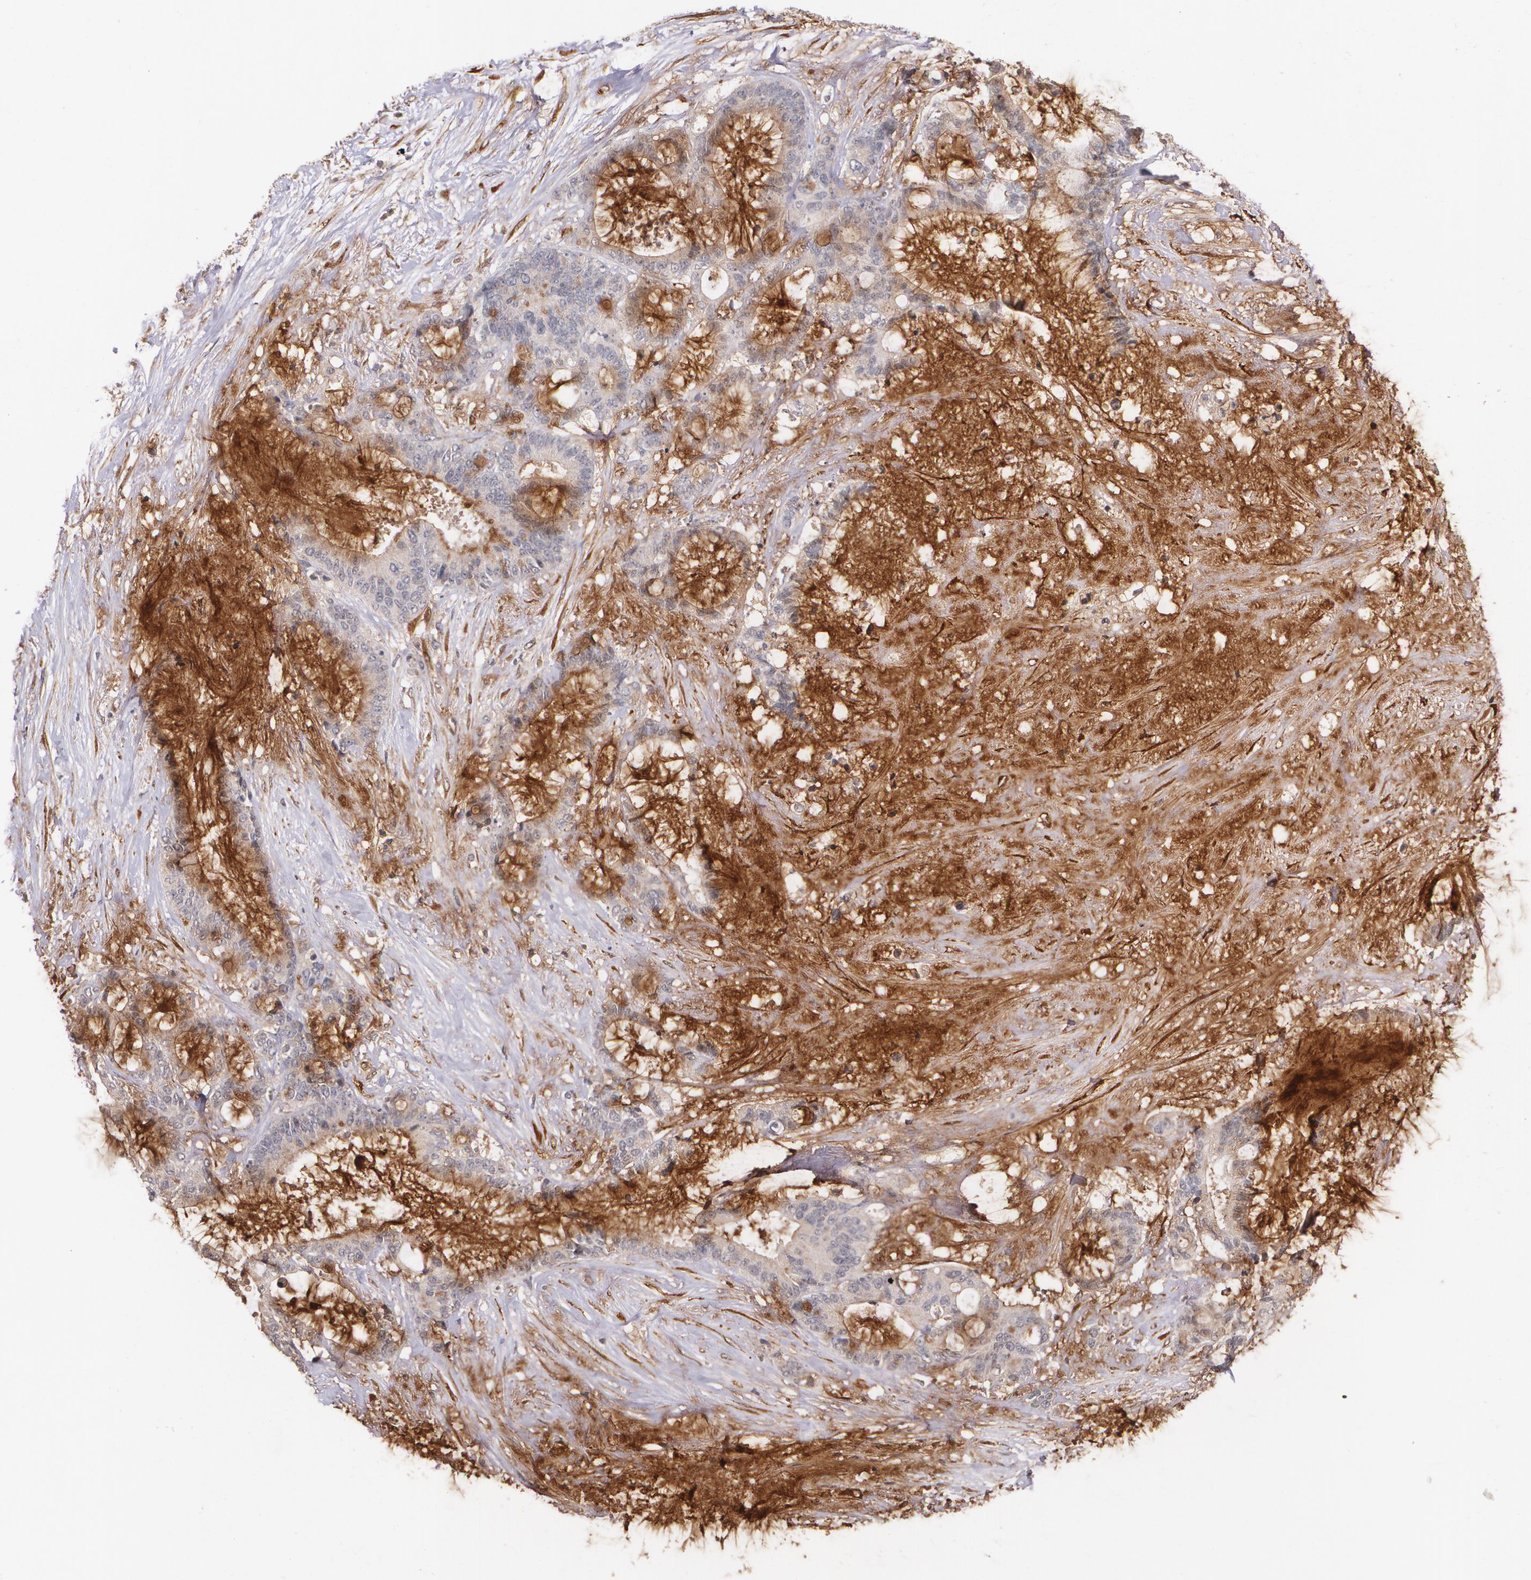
{"staining": {"intensity": "strong", "quantity": "25%-75%", "location": "cytoplasmic/membranous"}, "tissue": "liver cancer", "cell_type": "Tumor cells", "image_type": "cancer", "snomed": [{"axis": "morphology", "description": "Cholangiocarcinoma"}, {"axis": "topography", "description": "Liver"}], "caption": "The immunohistochemical stain labels strong cytoplasmic/membranous staining in tumor cells of liver cancer (cholangiocarcinoma) tissue. (DAB (3,3'-diaminobenzidine) IHC with brightfield microscopy, high magnification).", "gene": "IFNGR2", "patient": {"sex": "female", "age": 73}}